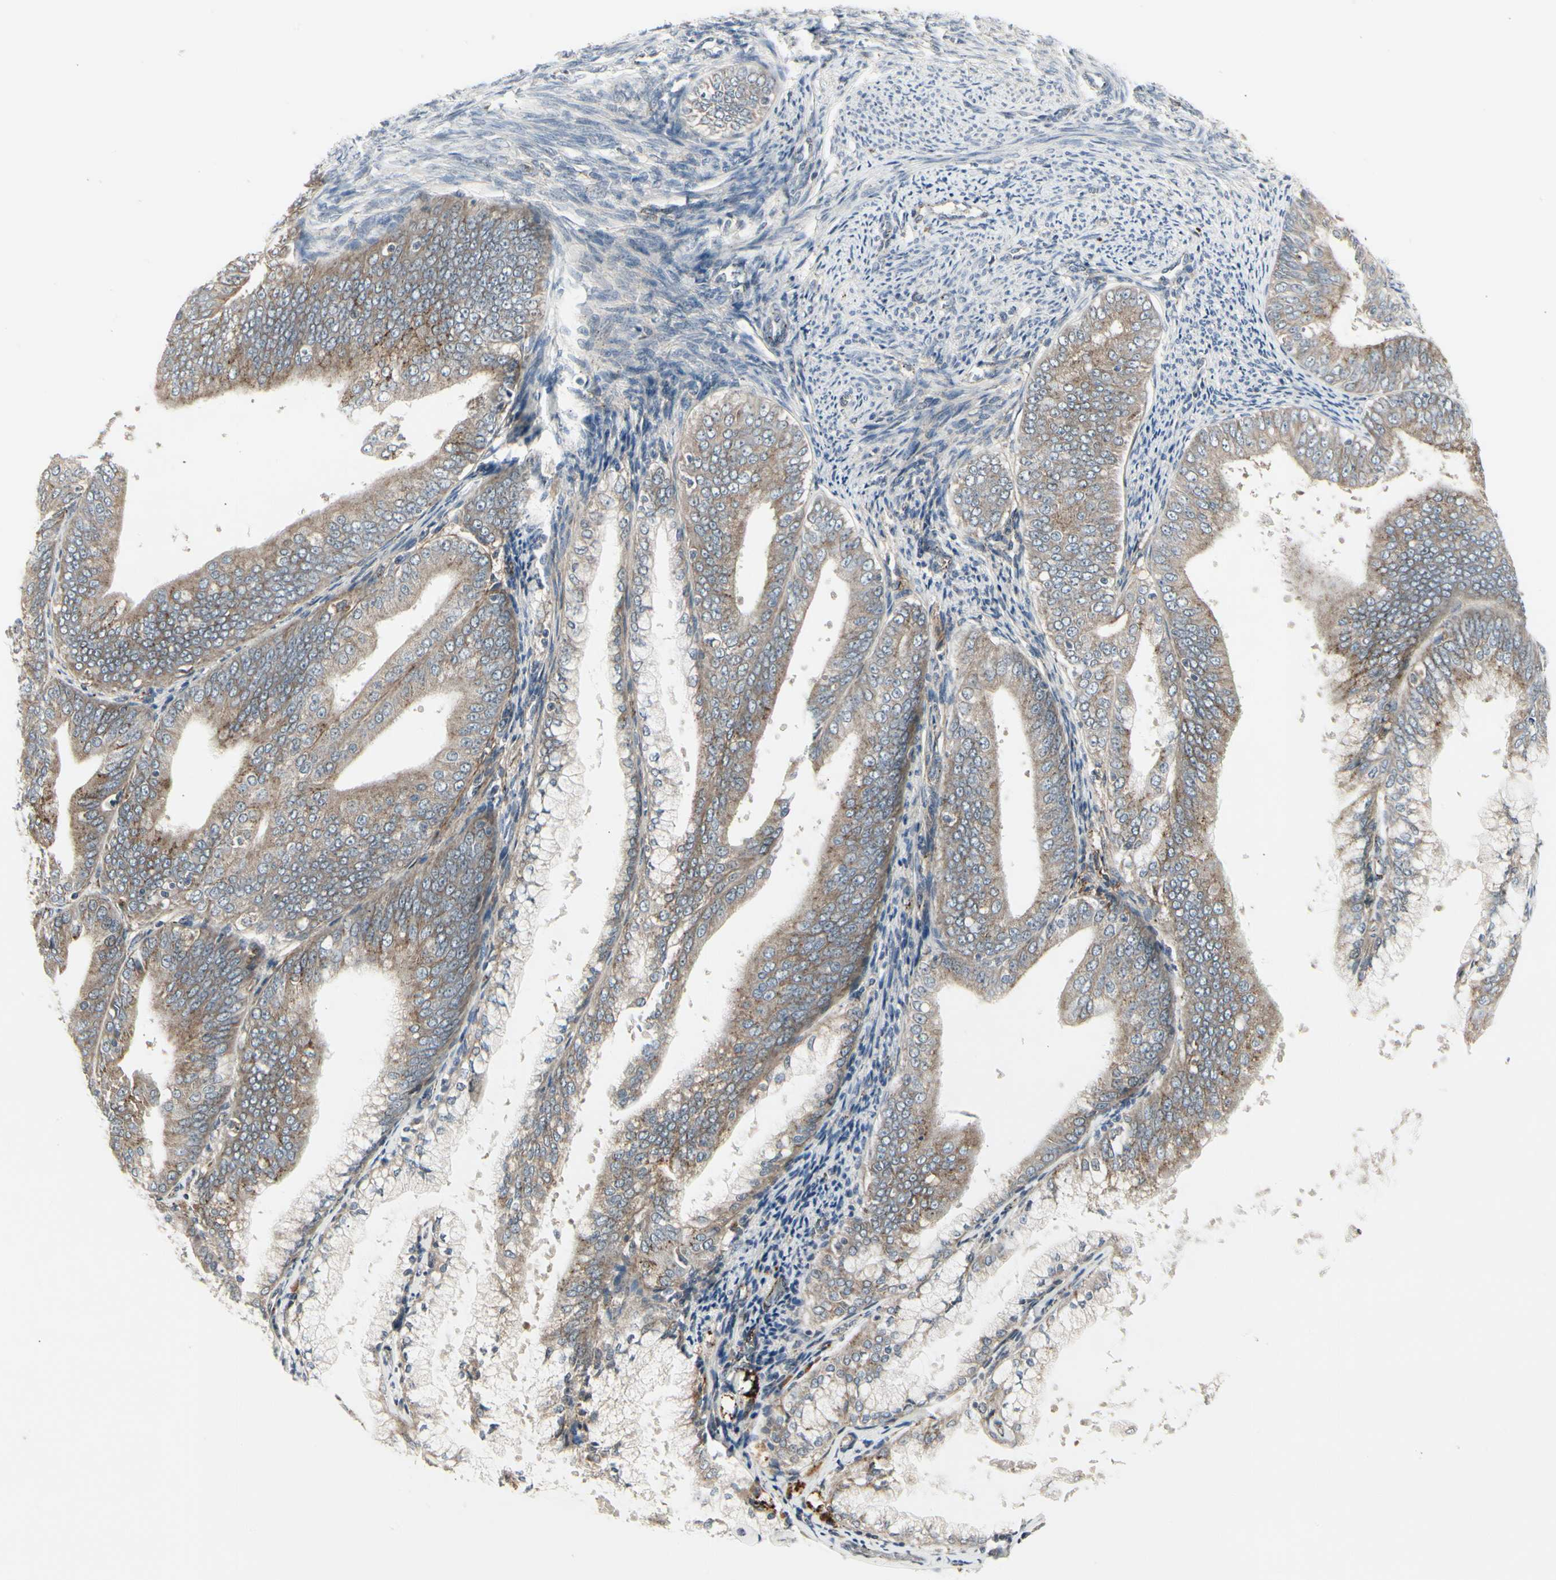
{"staining": {"intensity": "weak", "quantity": ">75%", "location": "cytoplasmic/membranous"}, "tissue": "endometrial cancer", "cell_type": "Tumor cells", "image_type": "cancer", "snomed": [{"axis": "morphology", "description": "Adenocarcinoma, NOS"}, {"axis": "topography", "description": "Endometrium"}], "caption": "Immunohistochemical staining of human adenocarcinoma (endometrial) reveals weak cytoplasmic/membranous protein staining in about >75% of tumor cells.", "gene": "GRN", "patient": {"sex": "female", "age": 63}}